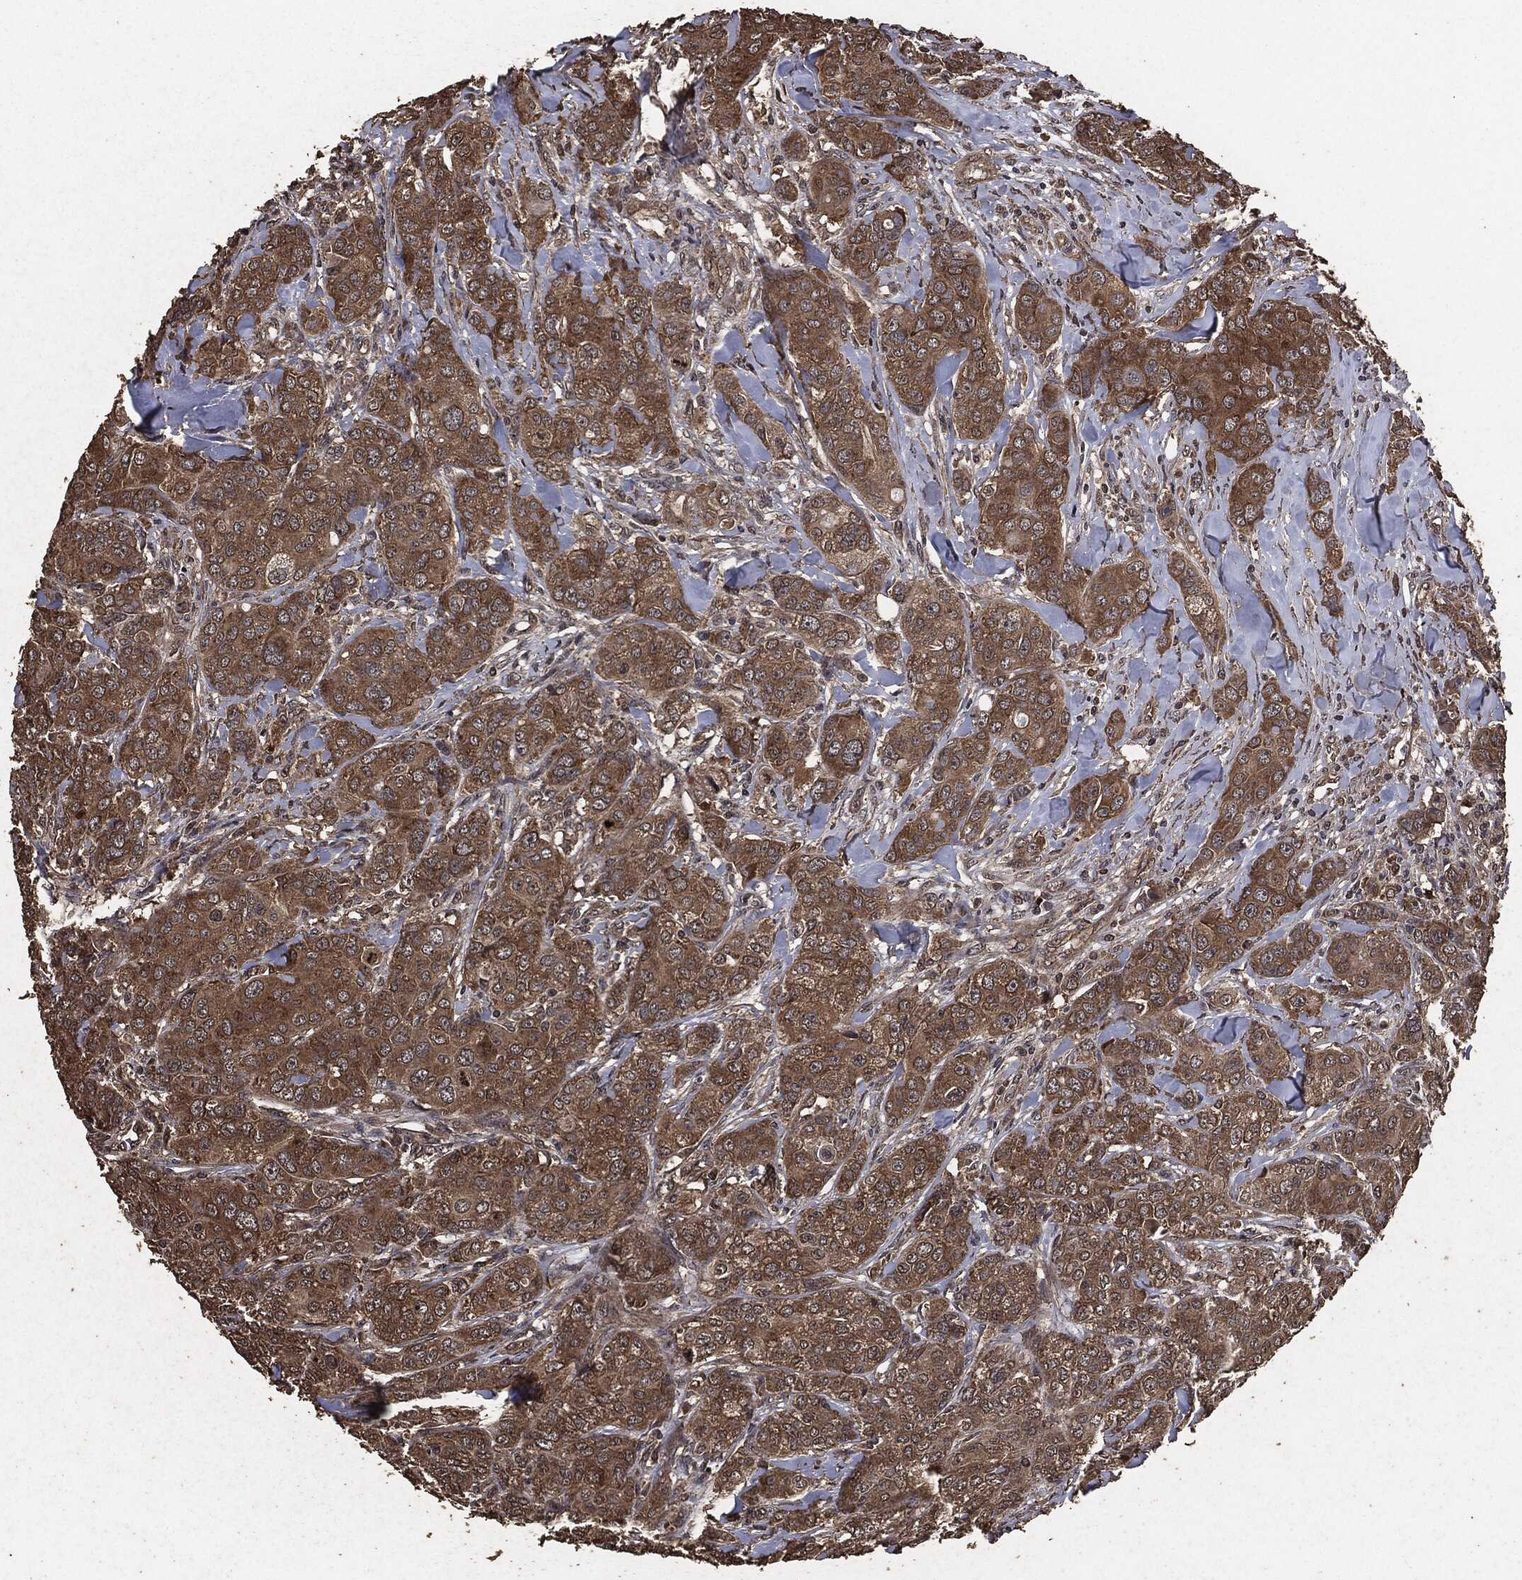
{"staining": {"intensity": "moderate", "quantity": ">75%", "location": "cytoplasmic/membranous"}, "tissue": "breast cancer", "cell_type": "Tumor cells", "image_type": "cancer", "snomed": [{"axis": "morphology", "description": "Duct carcinoma"}, {"axis": "topography", "description": "Breast"}], "caption": "A brown stain highlights moderate cytoplasmic/membranous staining of a protein in human intraductal carcinoma (breast) tumor cells.", "gene": "AKT1S1", "patient": {"sex": "female", "age": 43}}